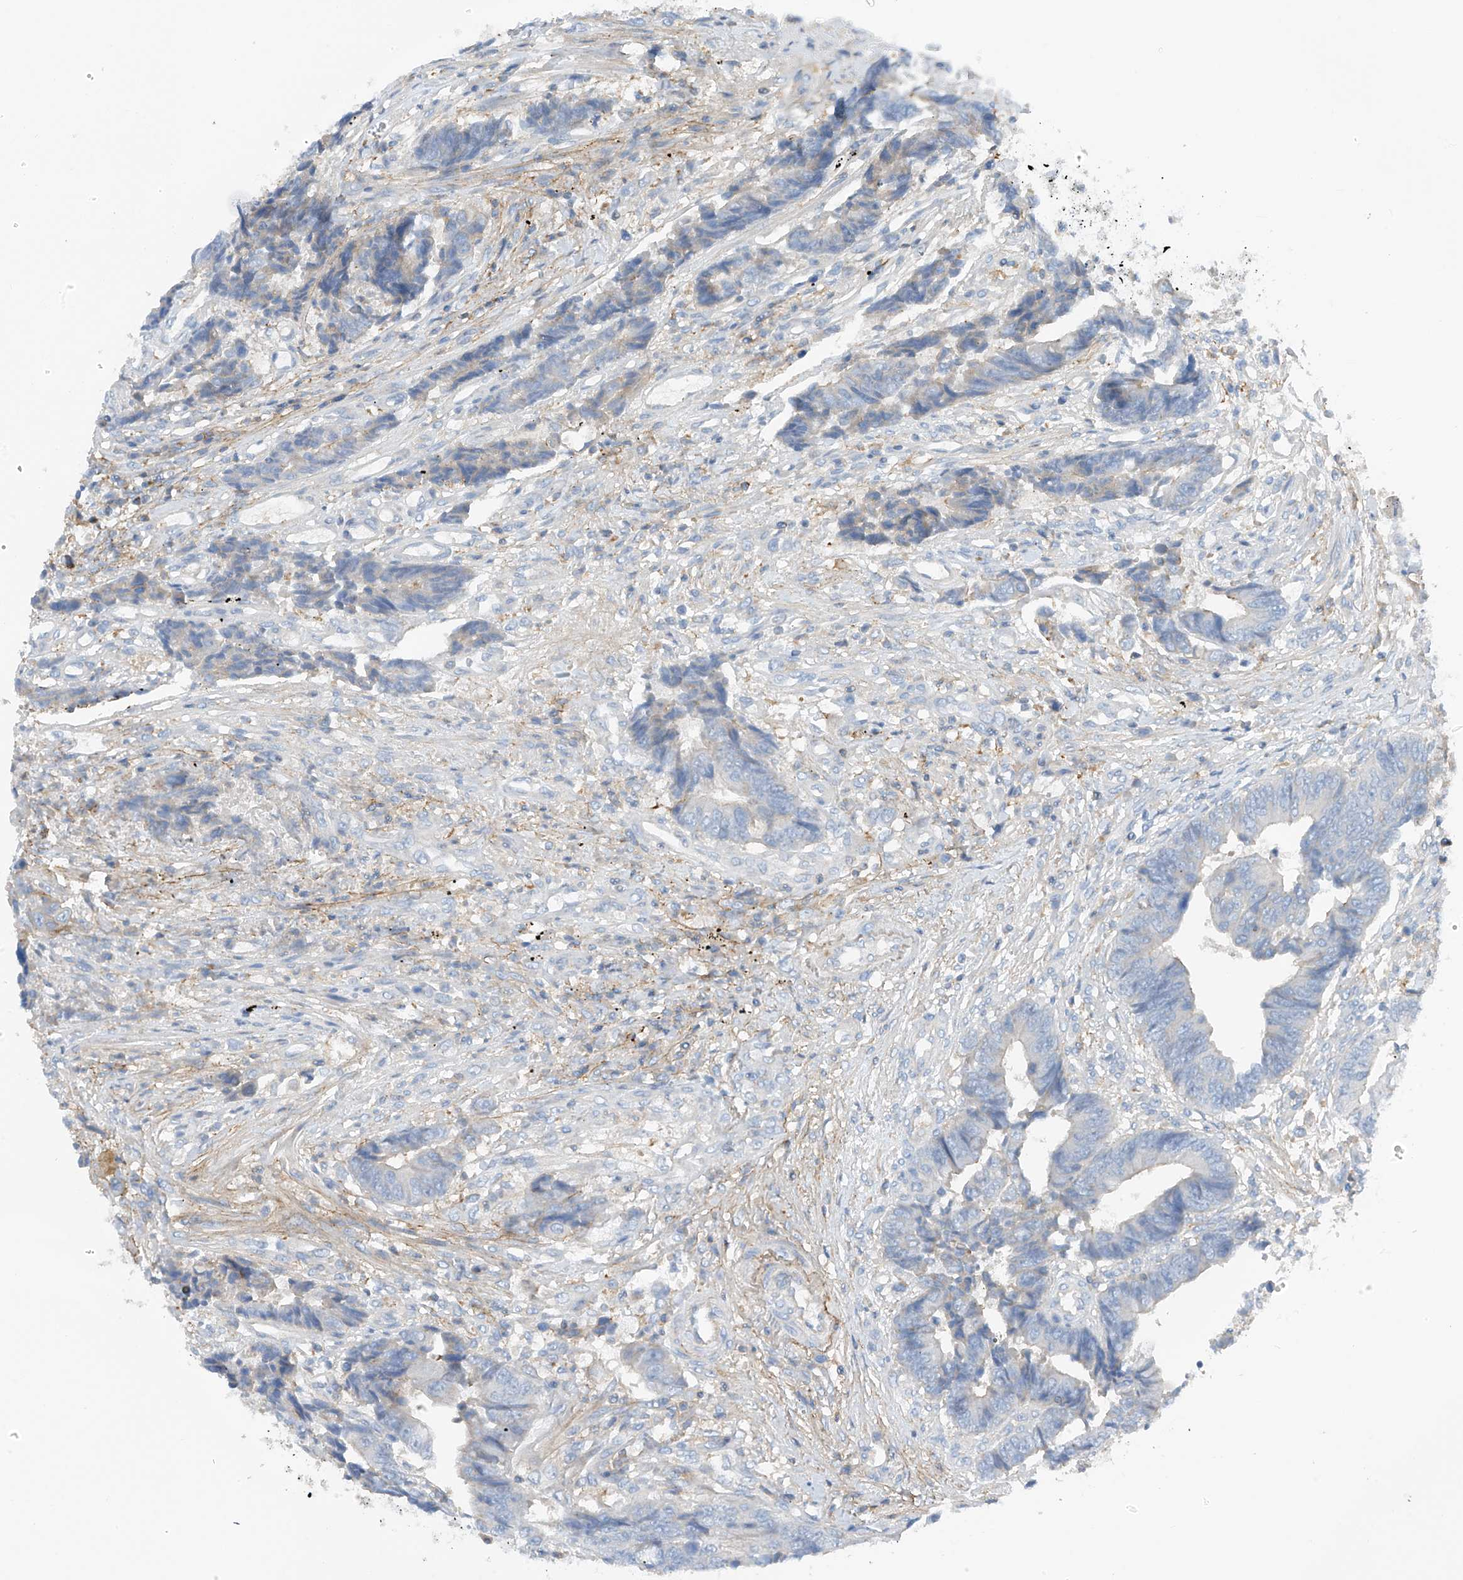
{"staining": {"intensity": "negative", "quantity": "none", "location": "none"}, "tissue": "colorectal cancer", "cell_type": "Tumor cells", "image_type": "cancer", "snomed": [{"axis": "morphology", "description": "Adenocarcinoma, NOS"}, {"axis": "topography", "description": "Rectum"}], "caption": "This is a micrograph of immunohistochemistry staining of colorectal adenocarcinoma, which shows no expression in tumor cells.", "gene": "NALCN", "patient": {"sex": "male", "age": 84}}